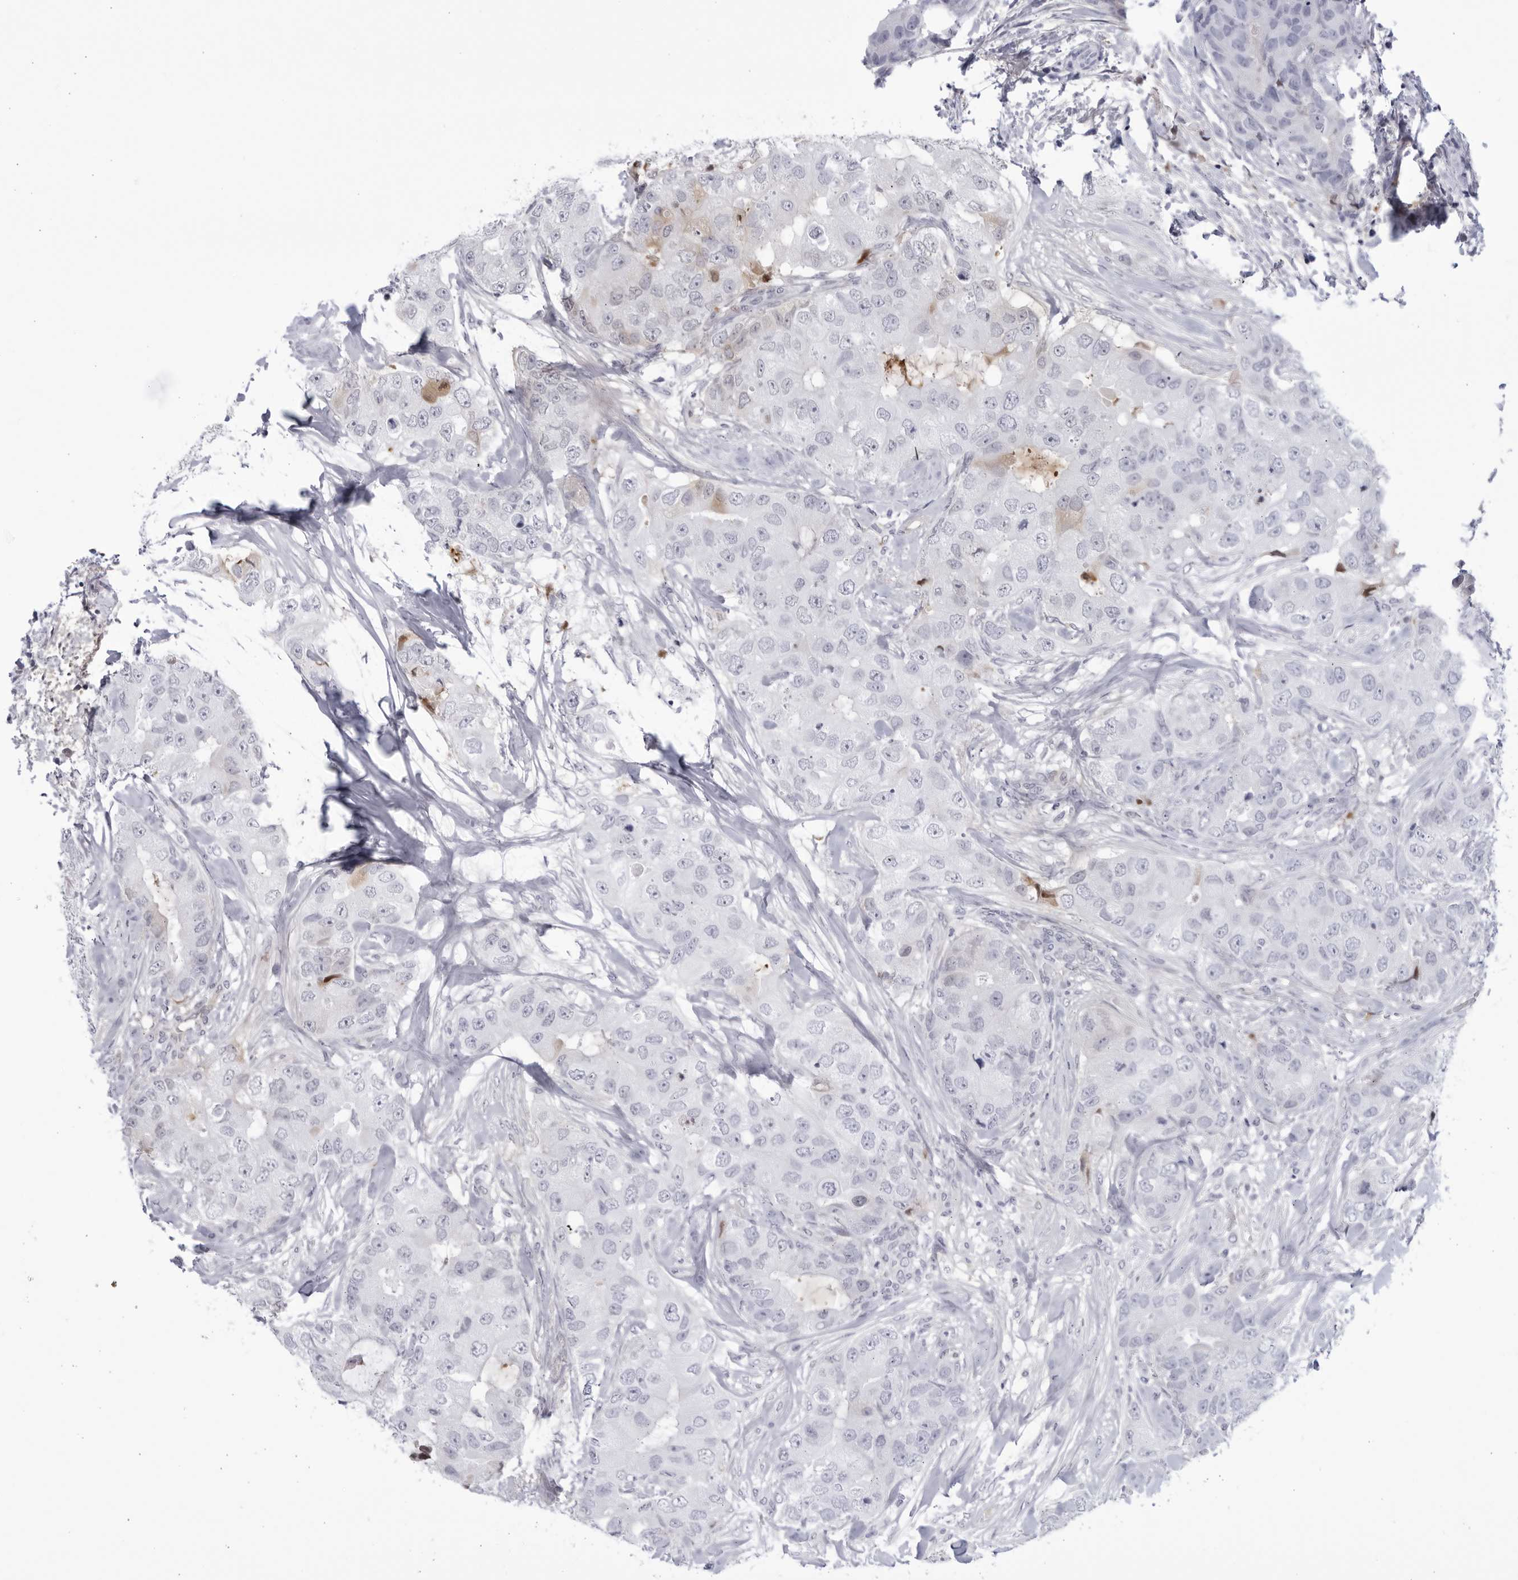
{"staining": {"intensity": "weak", "quantity": "<25%", "location": "cytoplasmic/membranous"}, "tissue": "breast cancer", "cell_type": "Tumor cells", "image_type": "cancer", "snomed": [{"axis": "morphology", "description": "Duct carcinoma"}, {"axis": "topography", "description": "Breast"}], "caption": "This is an immunohistochemistry micrograph of human breast cancer. There is no staining in tumor cells.", "gene": "CNBD1", "patient": {"sex": "female", "age": 62}}